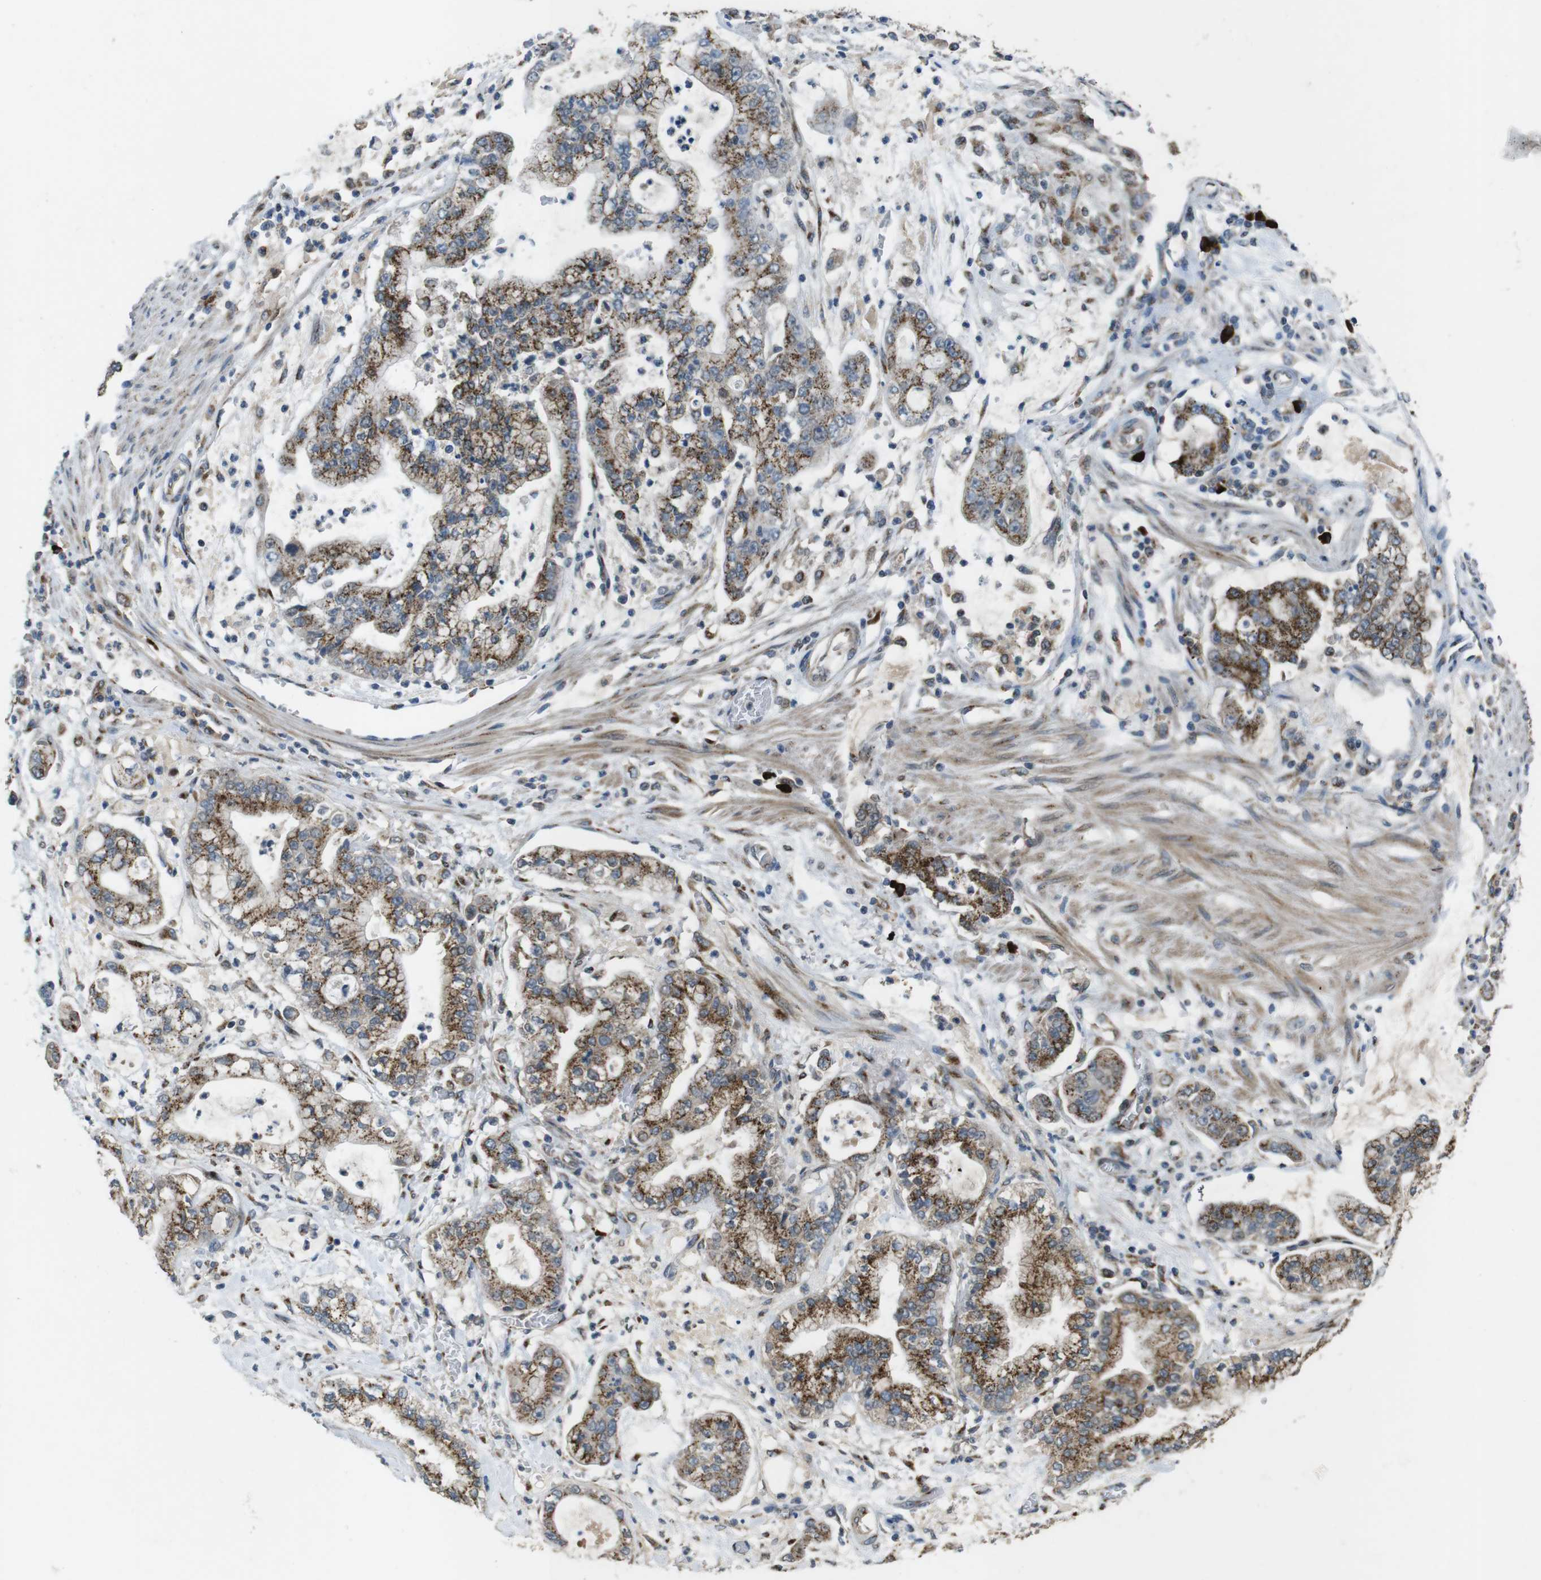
{"staining": {"intensity": "moderate", "quantity": ">75%", "location": "cytoplasmic/membranous"}, "tissue": "stomach cancer", "cell_type": "Tumor cells", "image_type": "cancer", "snomed": [{"axis": "morphology", "description": "Adenocarcinoma, NOS"}, {"axis": "topography", "description": "Stomach"}], "caption": "Human stomach cancer stained with a brown dye exhibits moderate cytoplasmic/membranous positive staining in approximately >75% of tumor cells.", "gene": "ZFPL1", "patient": {"sex": "male", "age": 76}}